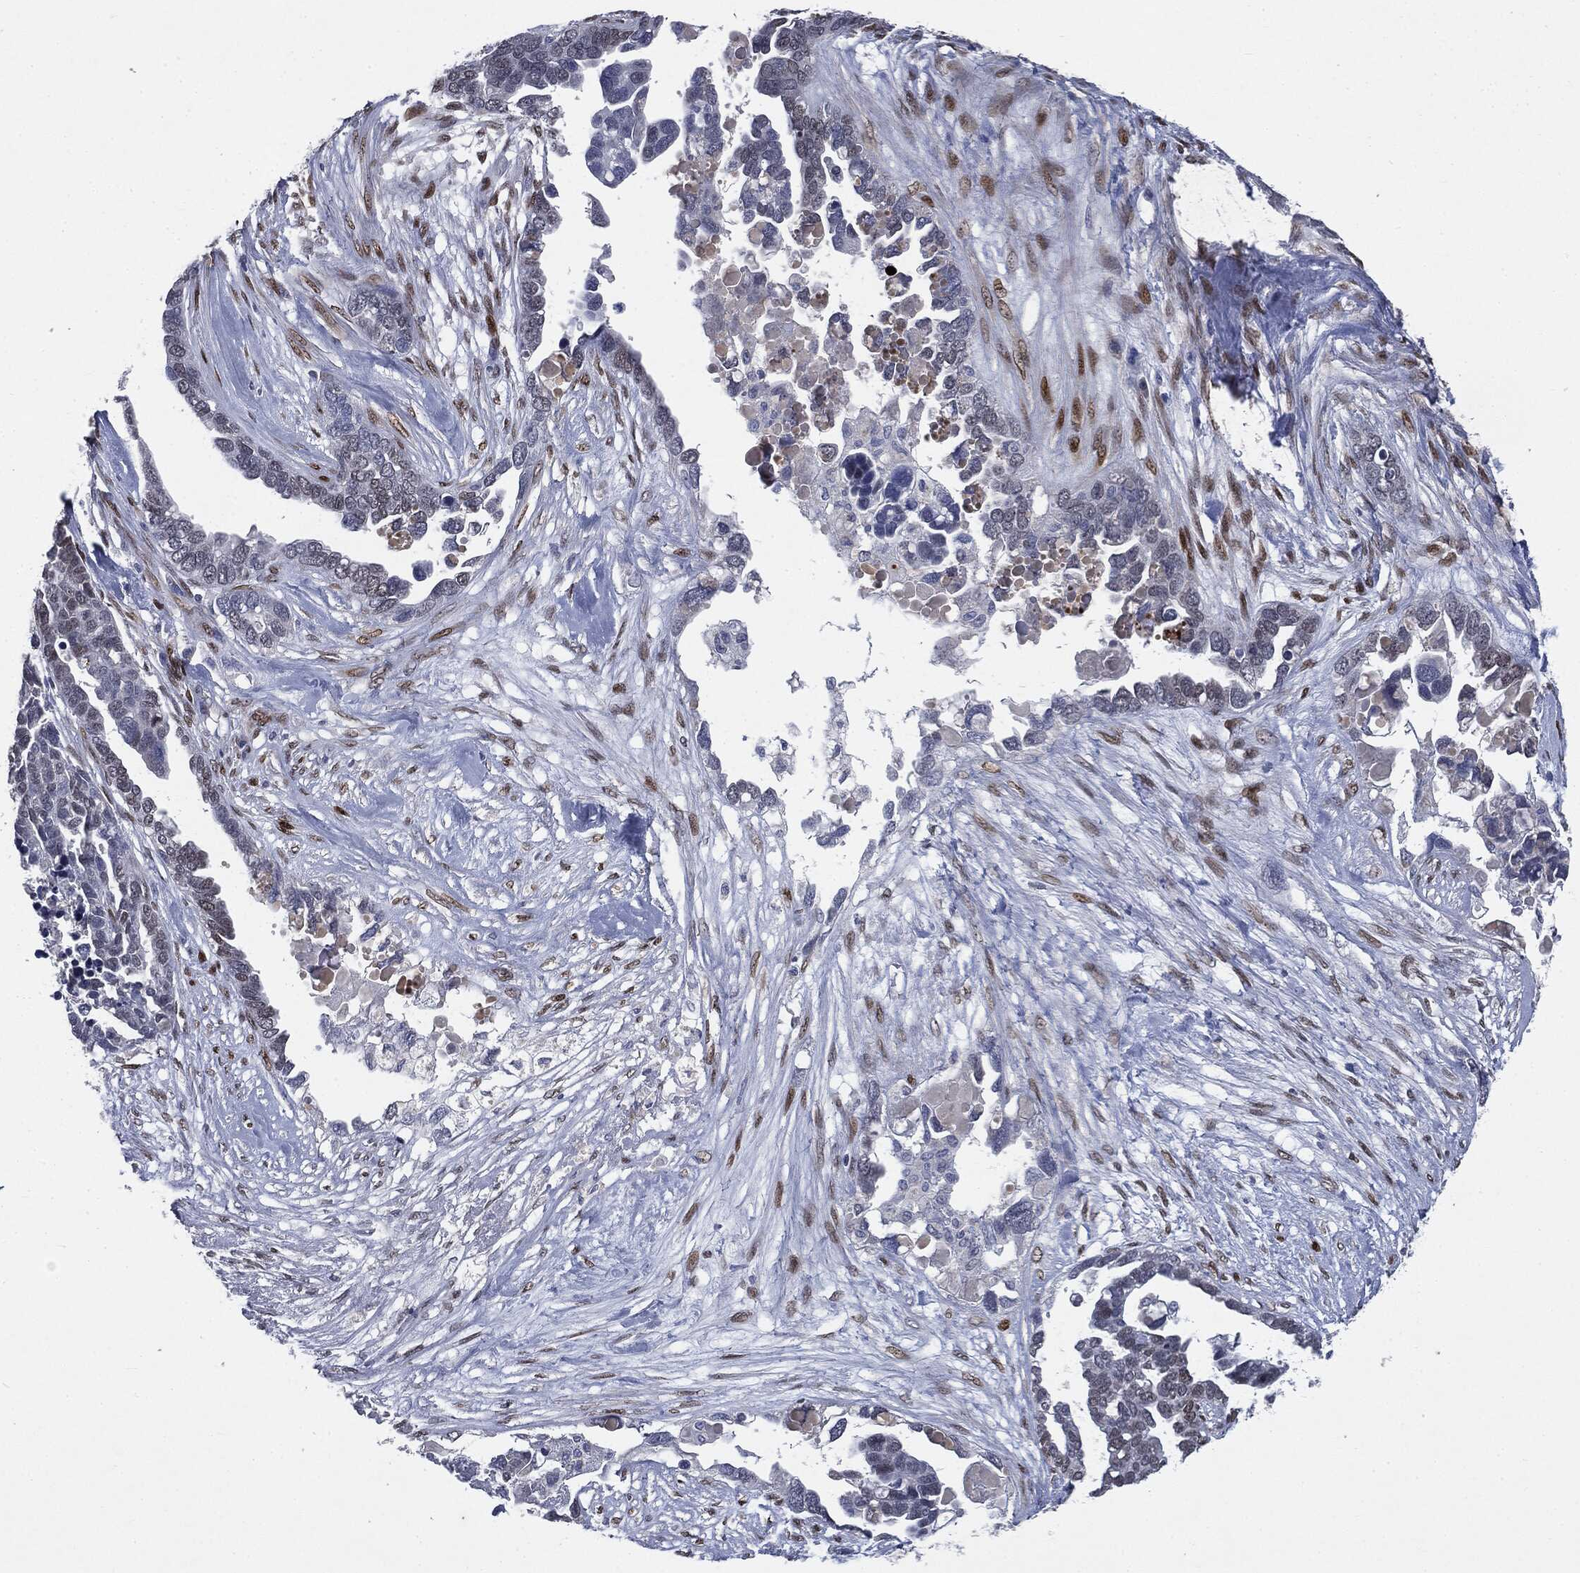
{"staining": {"intensity": "negative", "quantity": "none", "location": "none"}, "tissue": "ovarian cancer", "cell_type": "Tumor cells", "image_type": "cancer", "snomed": [{"axis": "morphology", "description": "Cystadenocarcinoma, serous, NOS"}, {"axis": "topography", "description": "Ovary"}], "caption": "The immunohistochemistry micrograph has no significant staining in tumor cells of ovarian serous cystadenocarcinoma tissue.", "gene": "CASD1", "patient": {"sex": "female", "age": 54}}